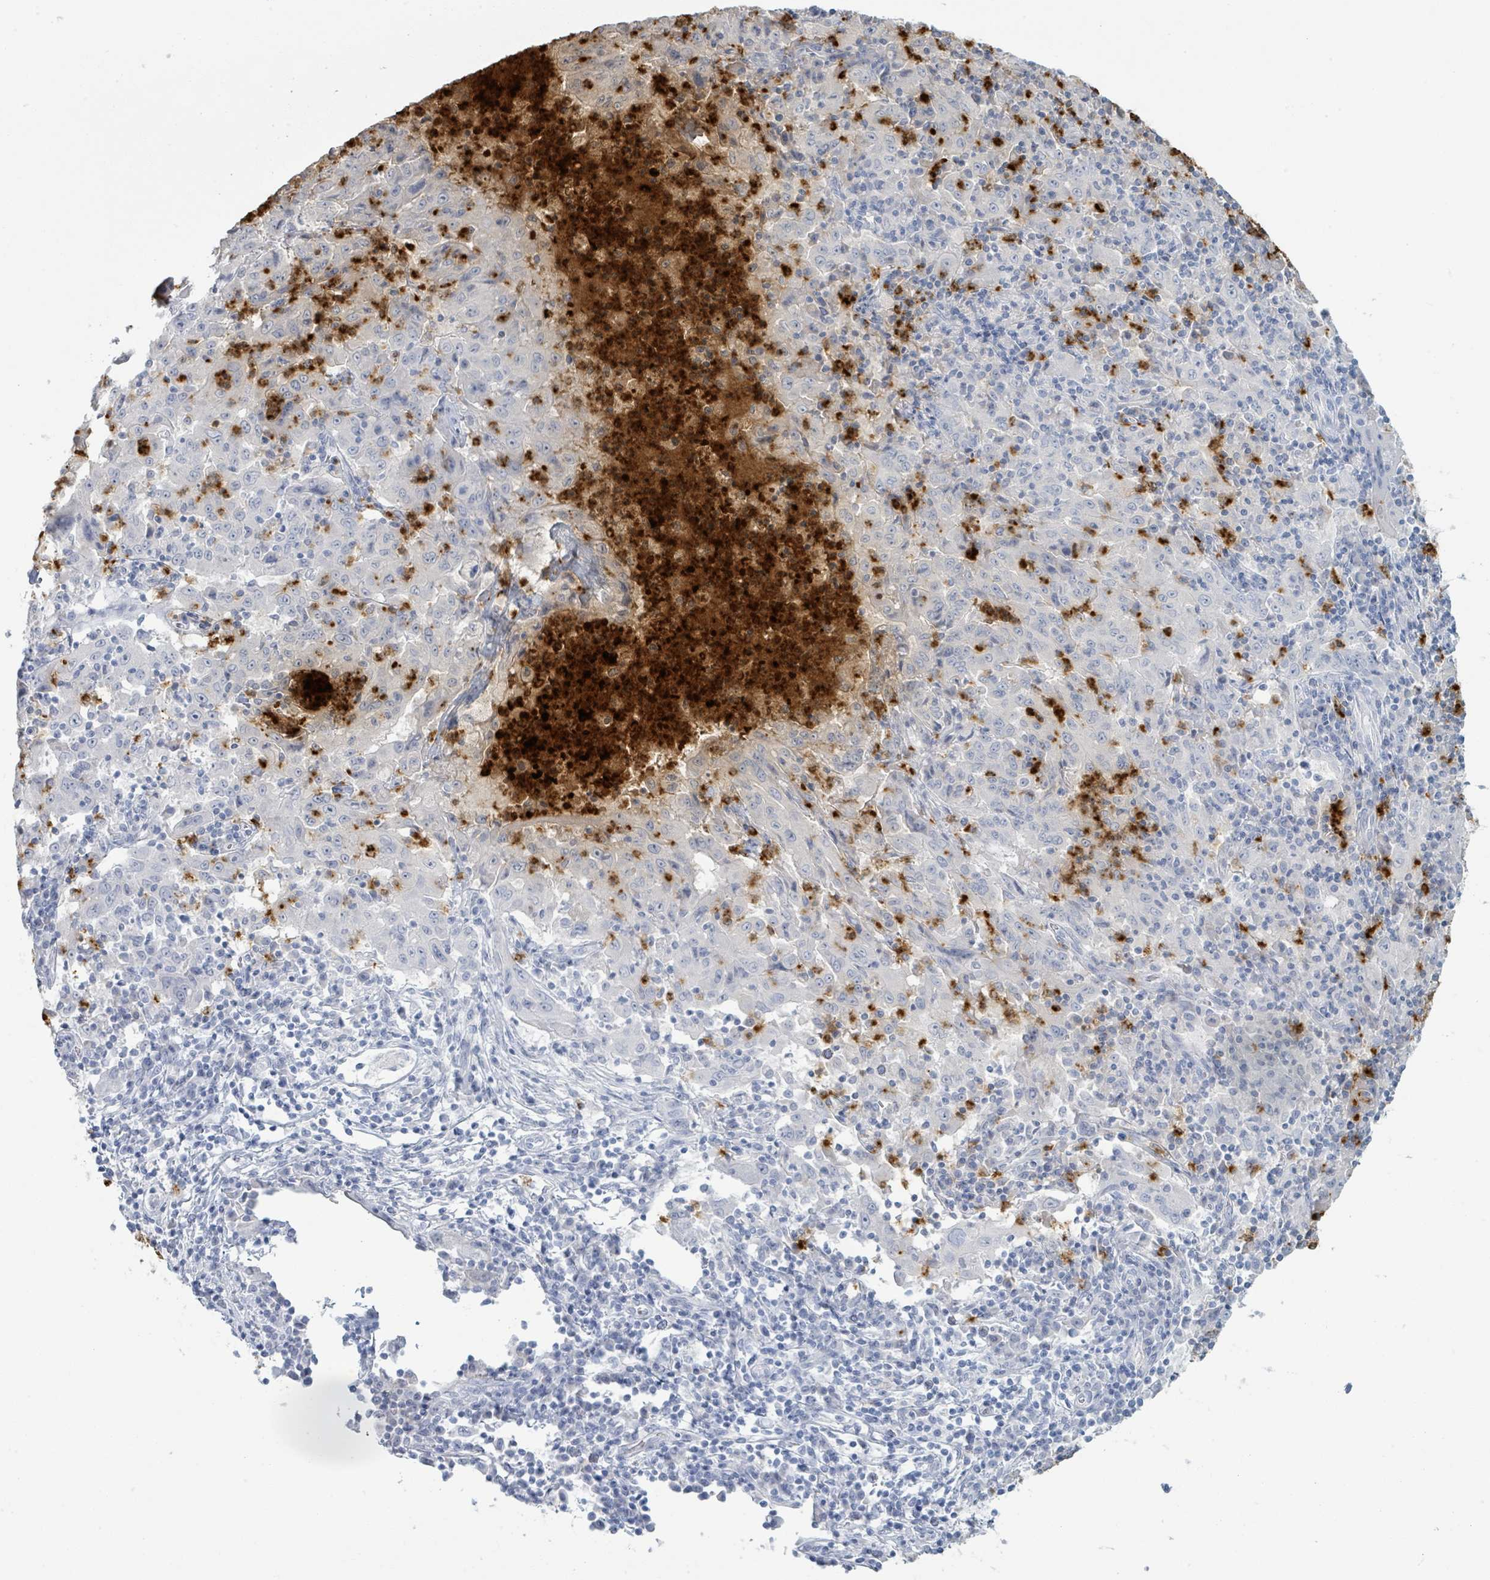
{"staining": {"intensity": "negative", "quantity": "none", "location": "none"}, "tissue": "pancreatic cancer", "cell_type": "Tumor cells", "image_type": "cancer", "snomed": [{"axis": "morphology", "description": "Adenocarcinoma, NOS"}, {"axis": "topography", "description": "Pancreas"}], "caption": "Tumor cells show no significant protein staining in pancreatic adenocarcinoma. (Stains: DAB (3,3'-diaminobenzidine) immunohistochemistry (IHC) with hematoxylin counter stain, Microscopy: brightfield microscopy at high magnification).", "gene": "DEFA4", "patient": {"sex": "male", "age": 63}}